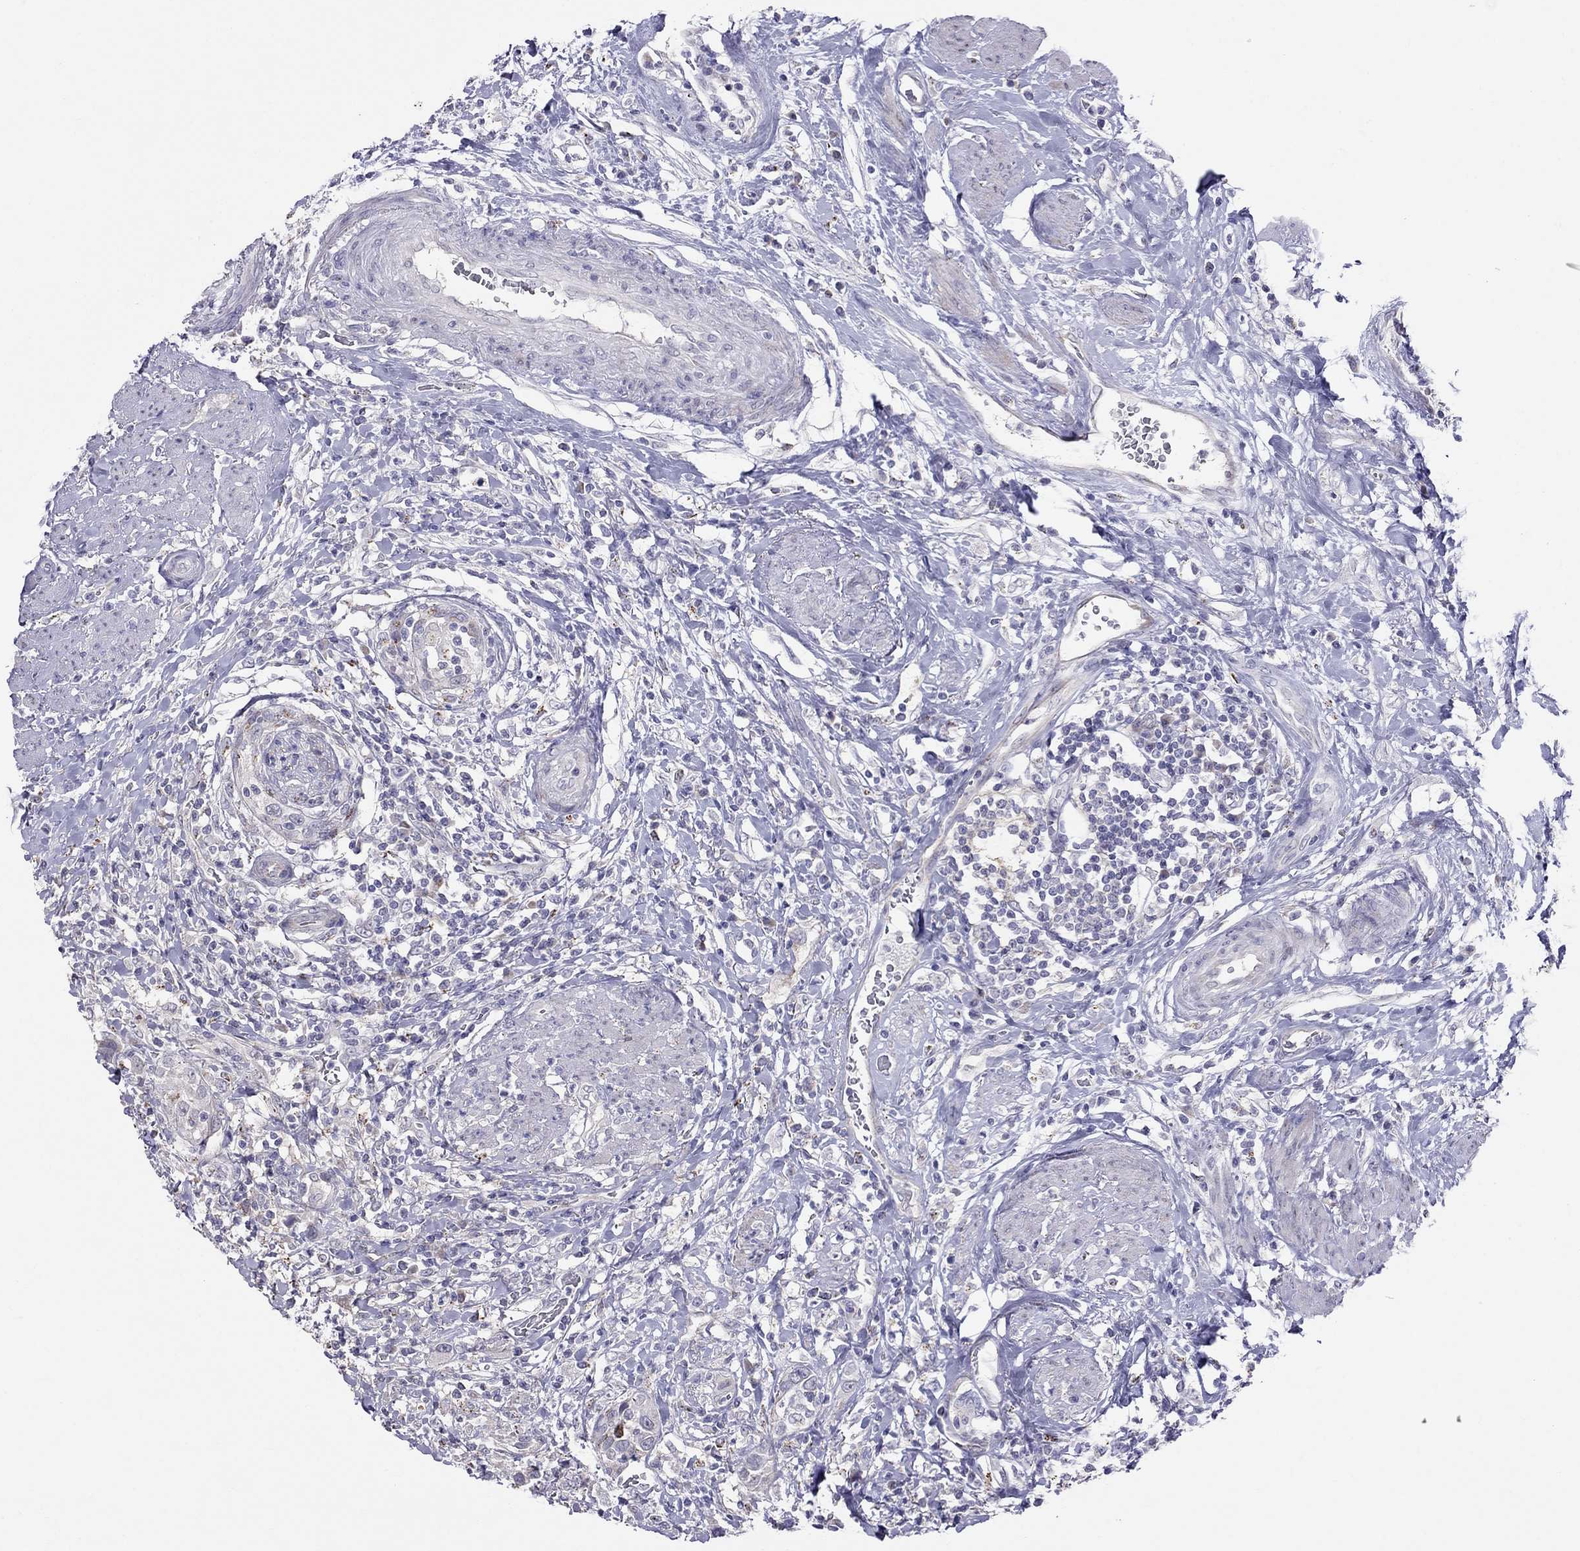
{"staining": {"intensity": "negative", "quantity": "none", "location": "none"}, "tissue": "urothelial cancer", "cell_type": "Tumor cells", "image_type": "cancer", "snomed": [{"axis": "morphology", "description": "Urothelial carcinoma, NOS"}, {"axis": "morphology", "description": "Urothelial carcinoma, High grade"}, {"axis": "topography", "description": "Urinary bladder"}], "caption": "IHC of human urothelial cancer demonstrates no positivity in tumor cells.", "gene": "MAGEB4", "patient": {"sex": "female", "age": 64}}